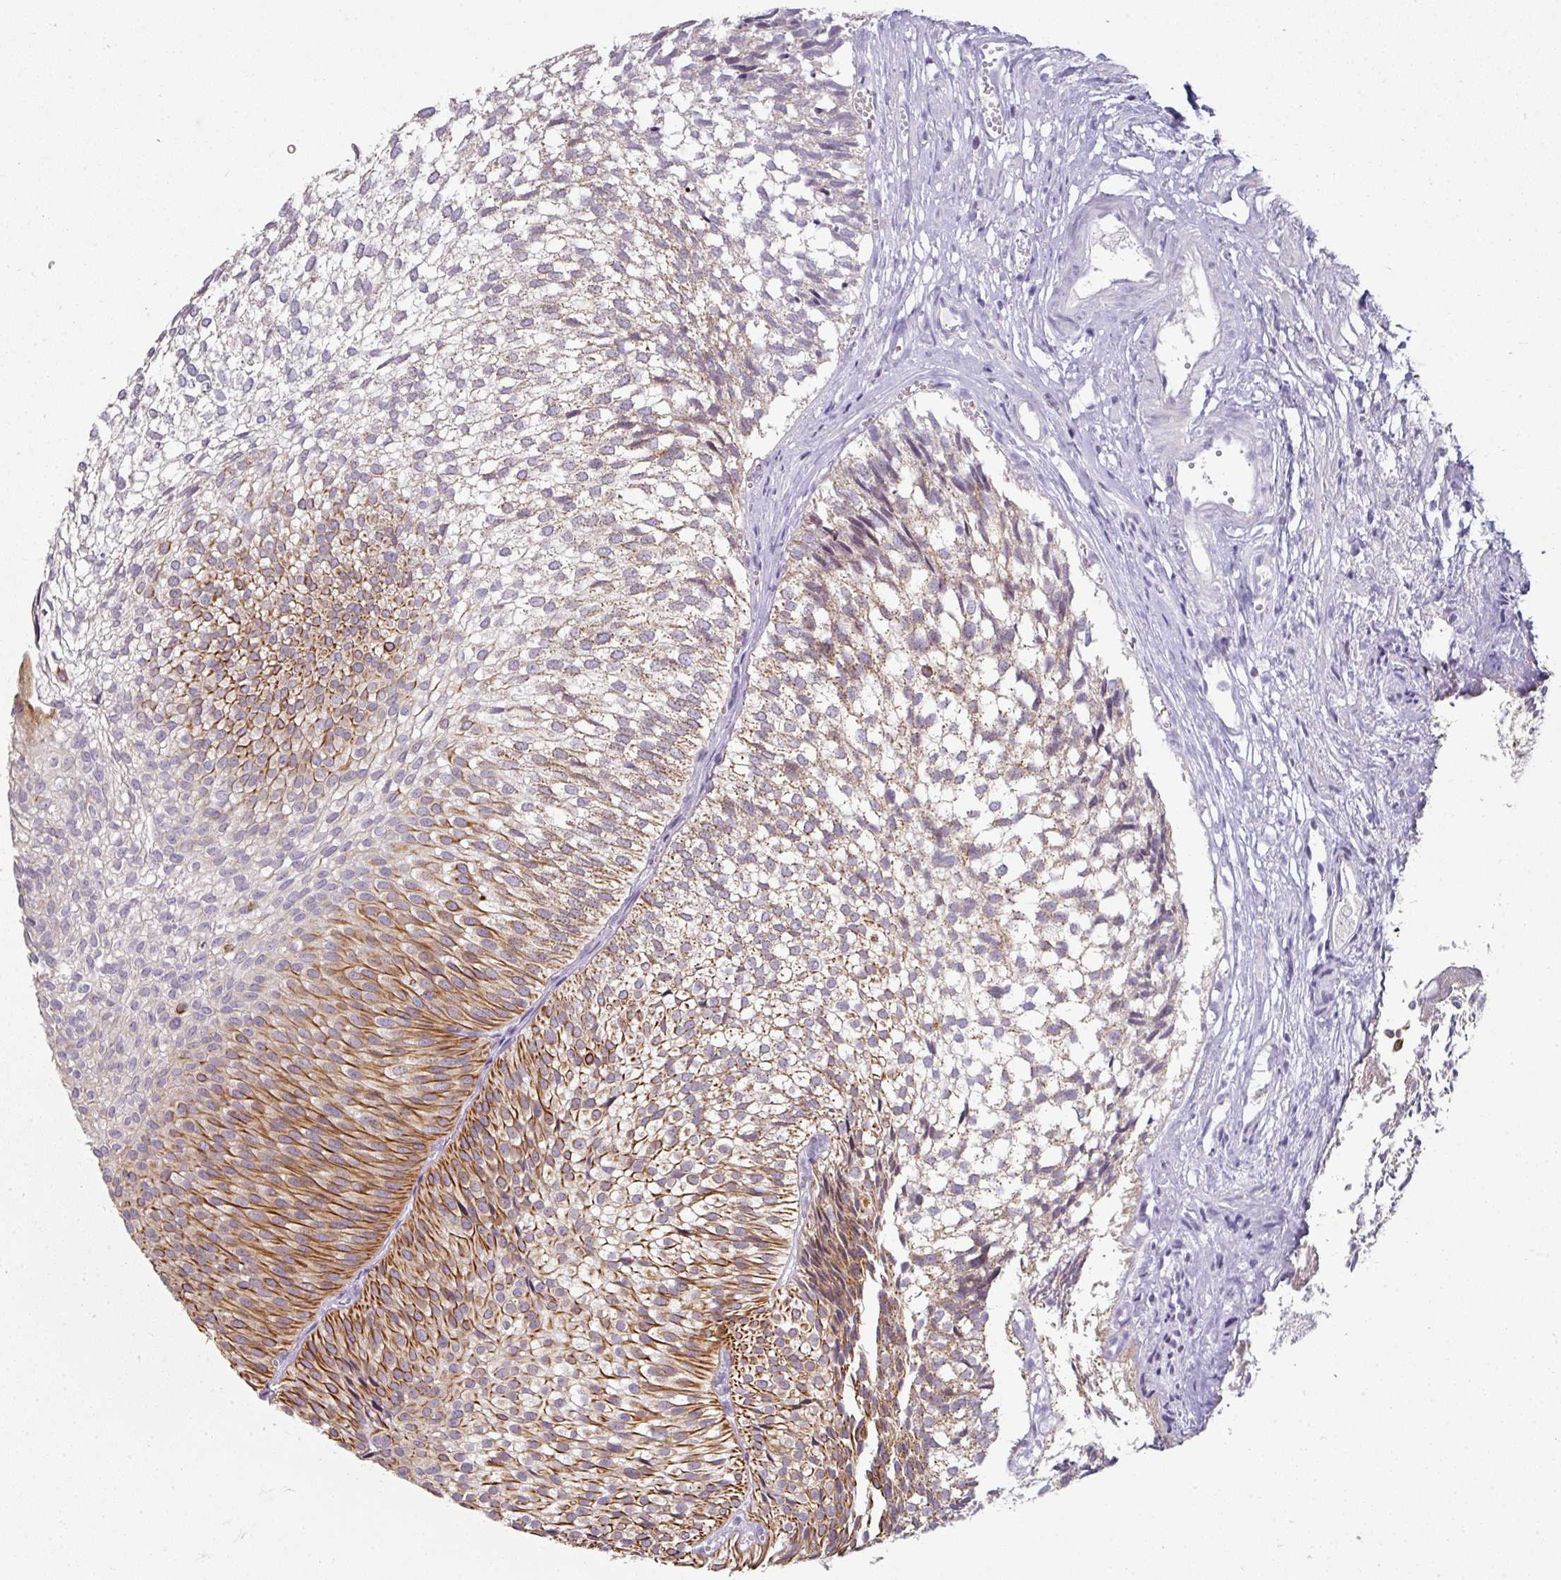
{"staining": {"intensity": "strong", "quantity": "25%-75%", "location": "cytoplasmic/membranous"}, "tissue": "urothelial cancer", "cell_type": "Tumor cells", "image_type": "cancer", "snomed": [{"axis": "morphology", "description": "Urothelial carcinoma, Low grade"}, {"axis": "topography", "description": "Urinary bladder"}], "caption": "DAB (3,3'-diaminobenzidine) immunohistochemical staining of urothelial cancer exhibits strong cytoplasmic/membranous protein staining in about 25%-75% of tumor cells.", "gene": "GTF2H3", "patient": {"sex": "male", "age": 91}}